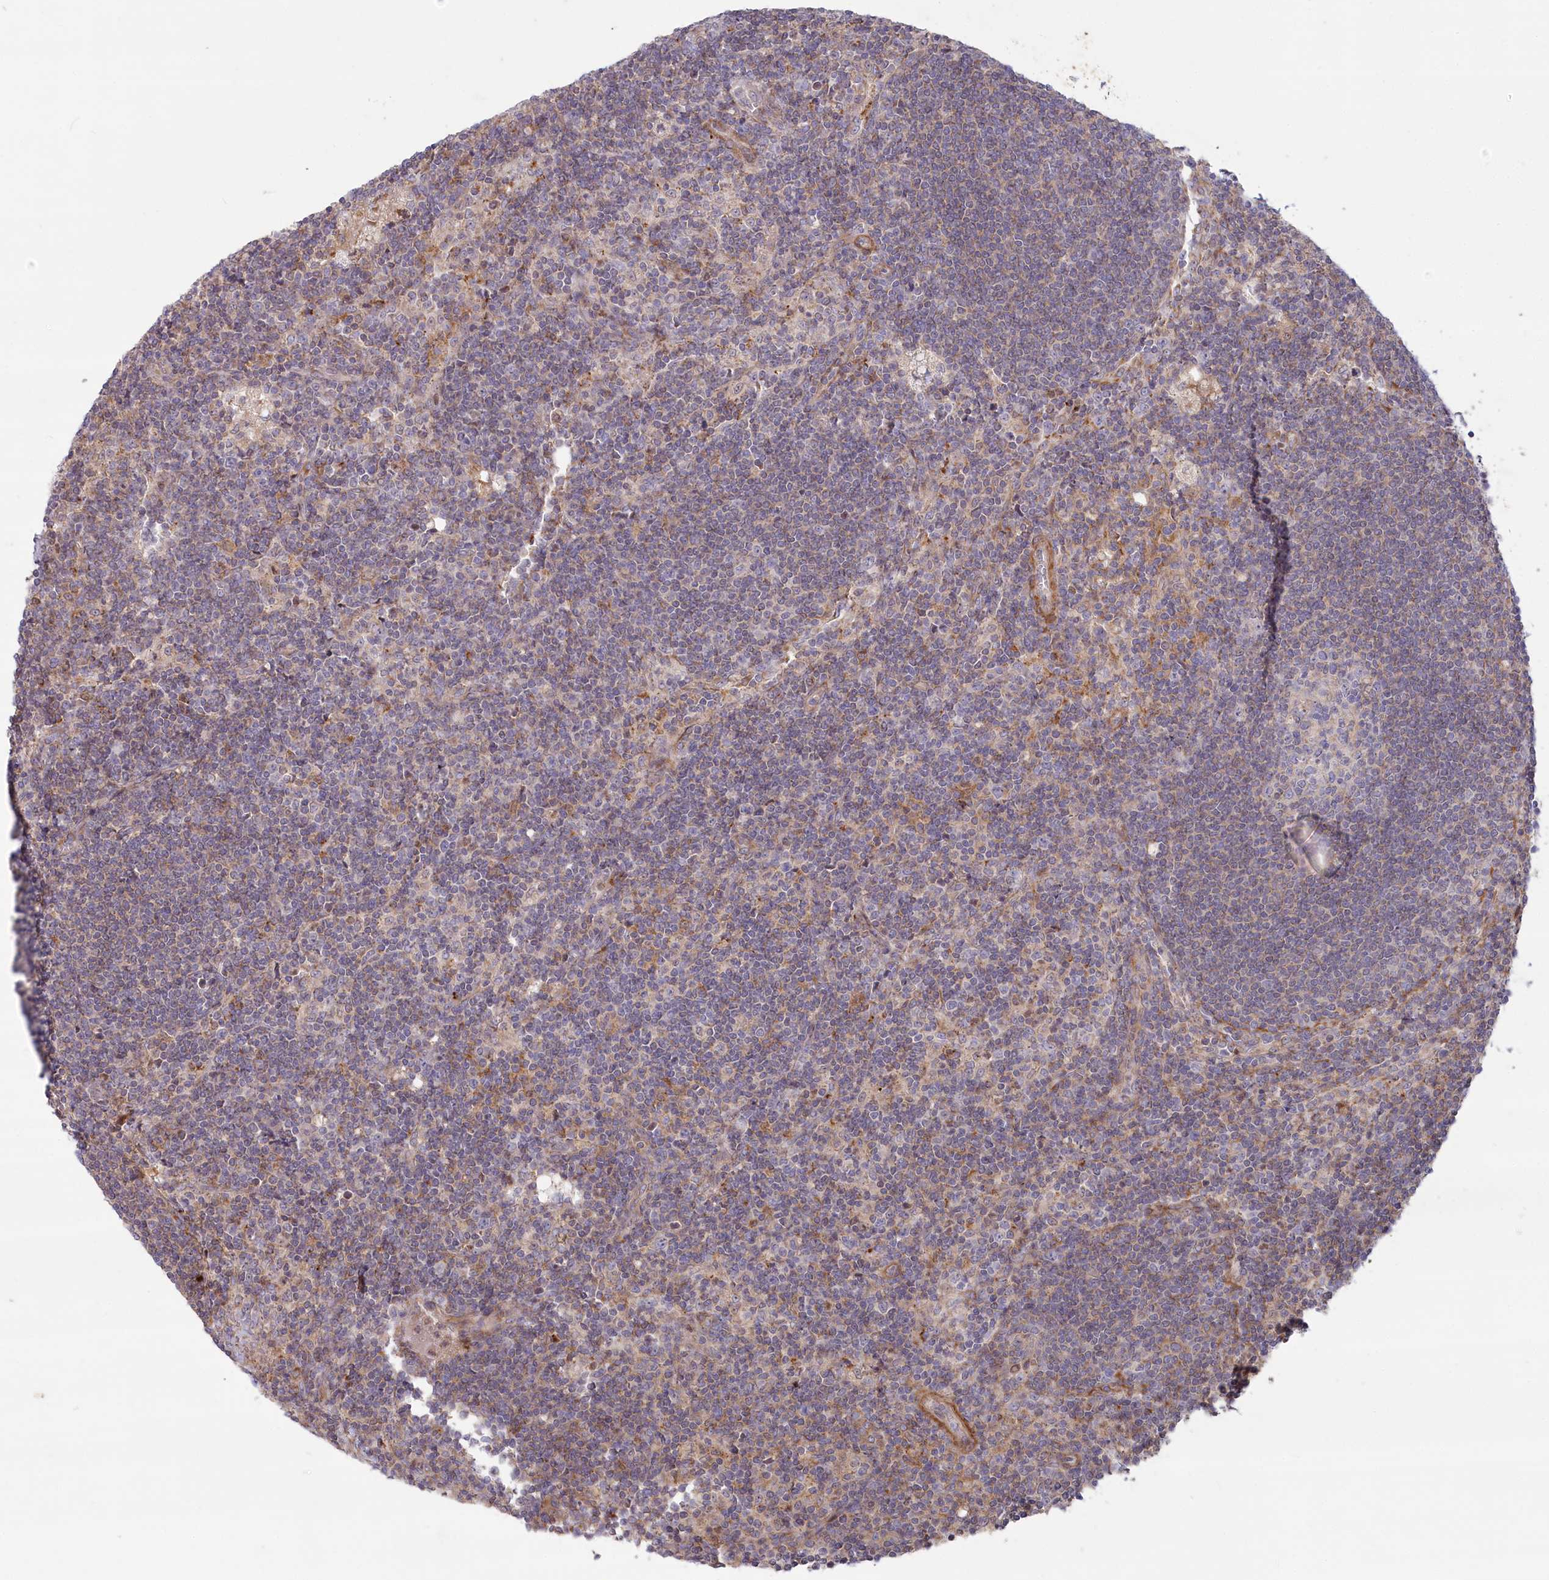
{"staining": {"intensity": "negative", "quantity": "none", "location": "none"}, "tissue": "lymph node", "cell_type": "Germinal center cells", "image_type": "normal", "snomed": [{"axis": "morphology", "description": "Normal tissue, NOS"}, {"axis": "topography", "description": "Lymph node"}], "caption": "This is an immunohistochemistry (IHC) histopathology image of unremarkable lymph node. There is no expression in germinal center cells.", "gene": "MTG1", "patient": {"sex": "male", "age": 69}}